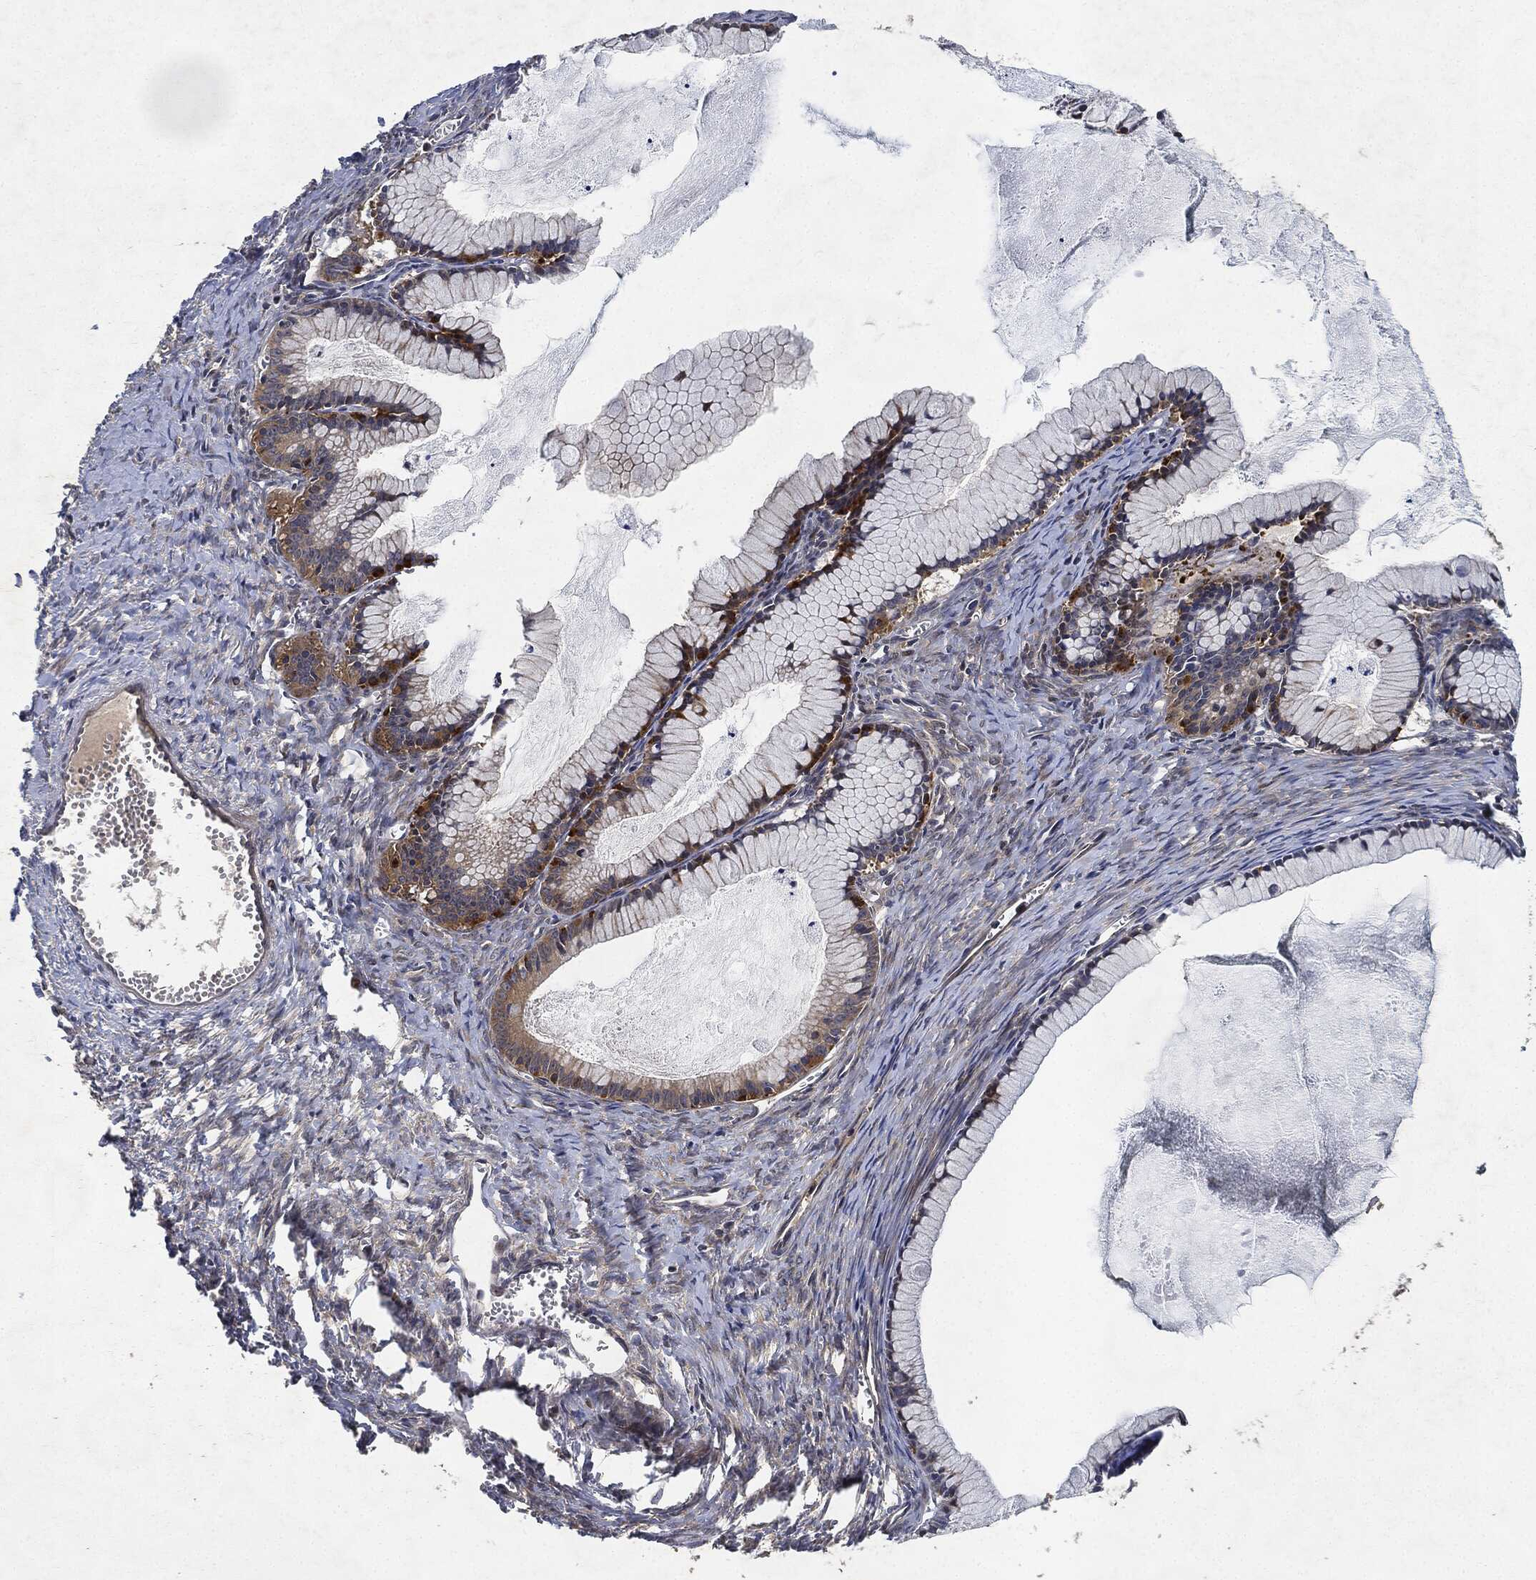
{"staining": {"intensity": "negative", "quantity": "none", "location": "none"}, "tissue": "ovarian cancer", "cell_type": "Tumor cells", "image_type": "cancer", "snomed": [{"axis": "morphology", "description": "Cystadenocarcinoma, mucinous, NOS"}, {"axis": "topography", "description": "Ovary"}], "caption": "An immunohistochemistry (IHC) photomicrograph of ovarian mucinous cystadenocarcinoma is shown. There is no staining in tumor cells of ovarian mucinous cystadenocarcinoma. (Brightfield microscopy of DAB immunohistochemistry (IHC) at high magnification).", "gene": "MLST8", "patient": {"sex": "female", "age": 41}}